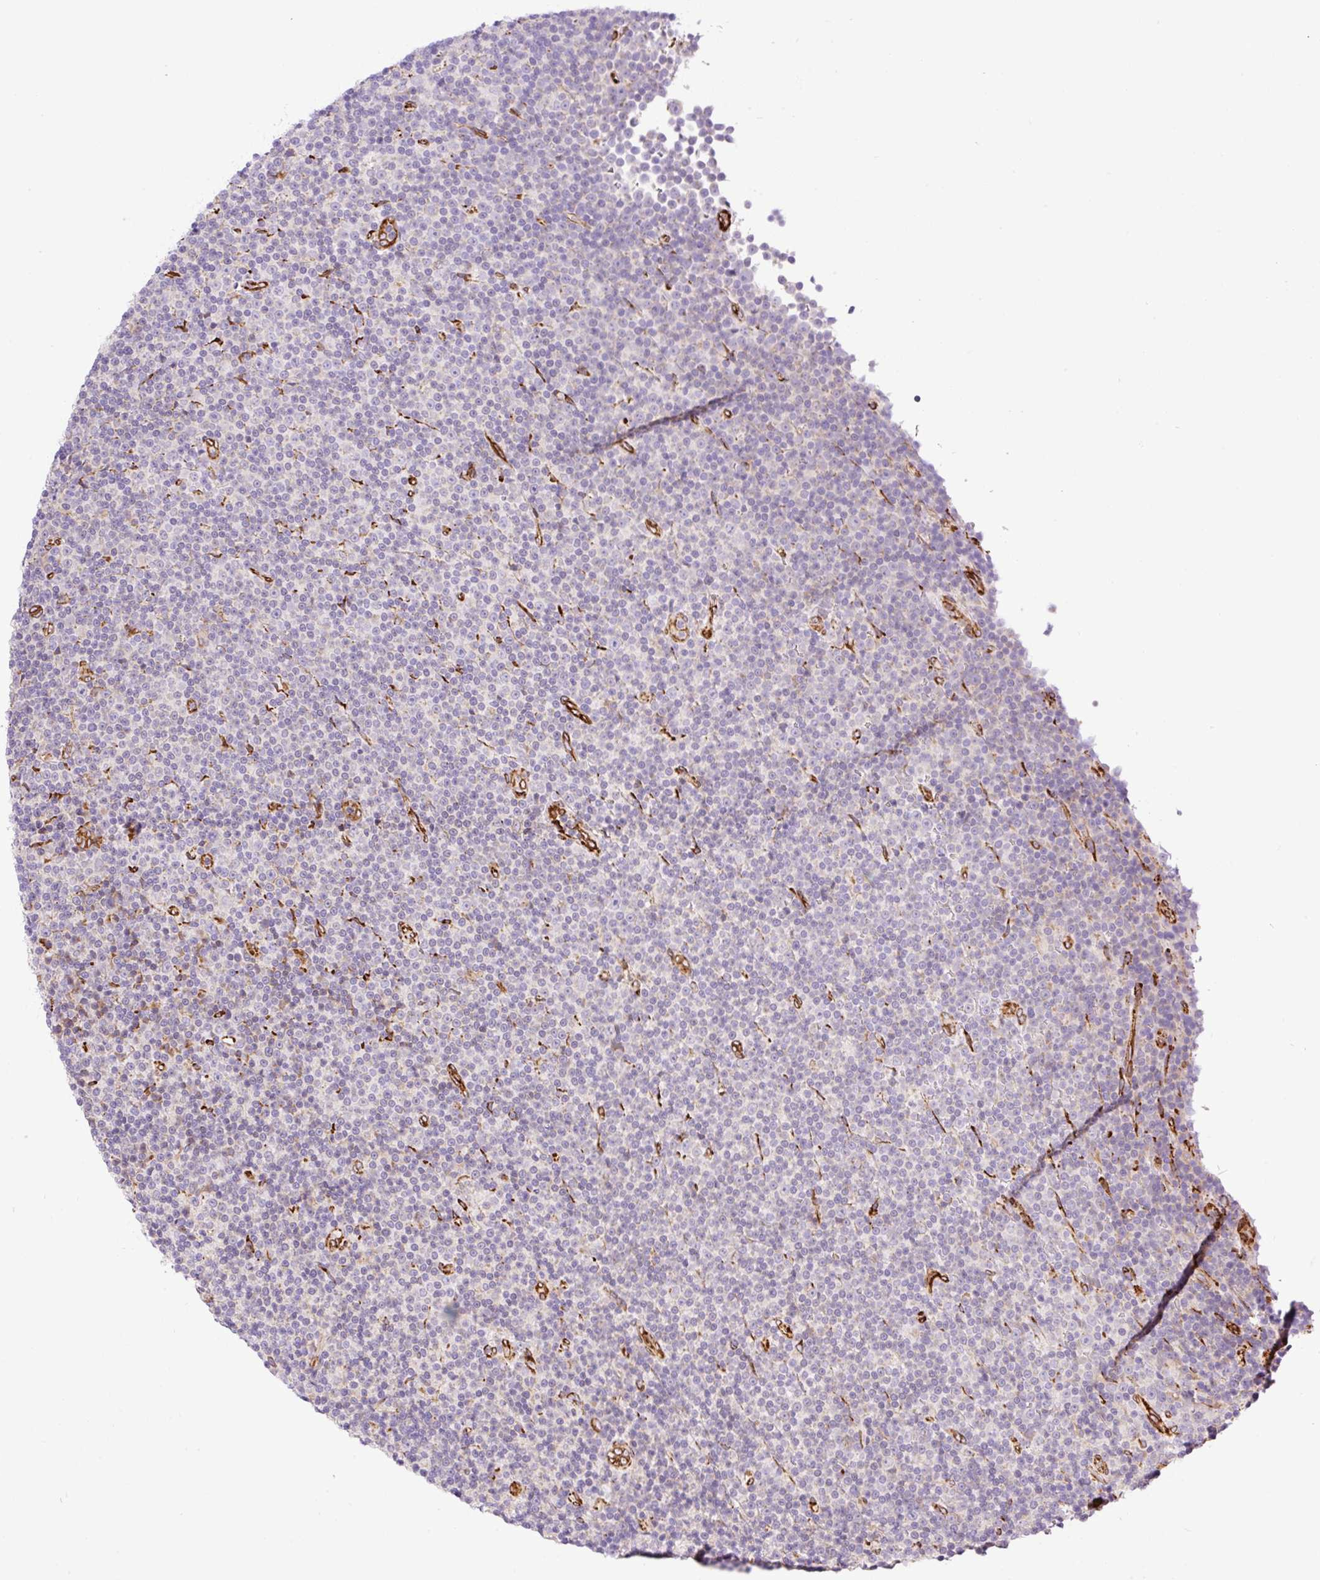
{"staining": {"intensity": "negative", "quantity": "none", "location": "none"}, "tissue": "lymphoma", "cell_type": "Tumor cells", "image_type": "cancer", "snomed": [{"axis": "morphology", "description": "Malignant lymphoma, non-Hodgkin's type, Low grade"}, {"axis": "topography", "description": "Lymph node"}], "caption": "Immunohistochemical staining of human lymphoma displays no significant staining in tumor cells.", "gene": "RAB30", "patient": {"sex": "female", "age": 67}}